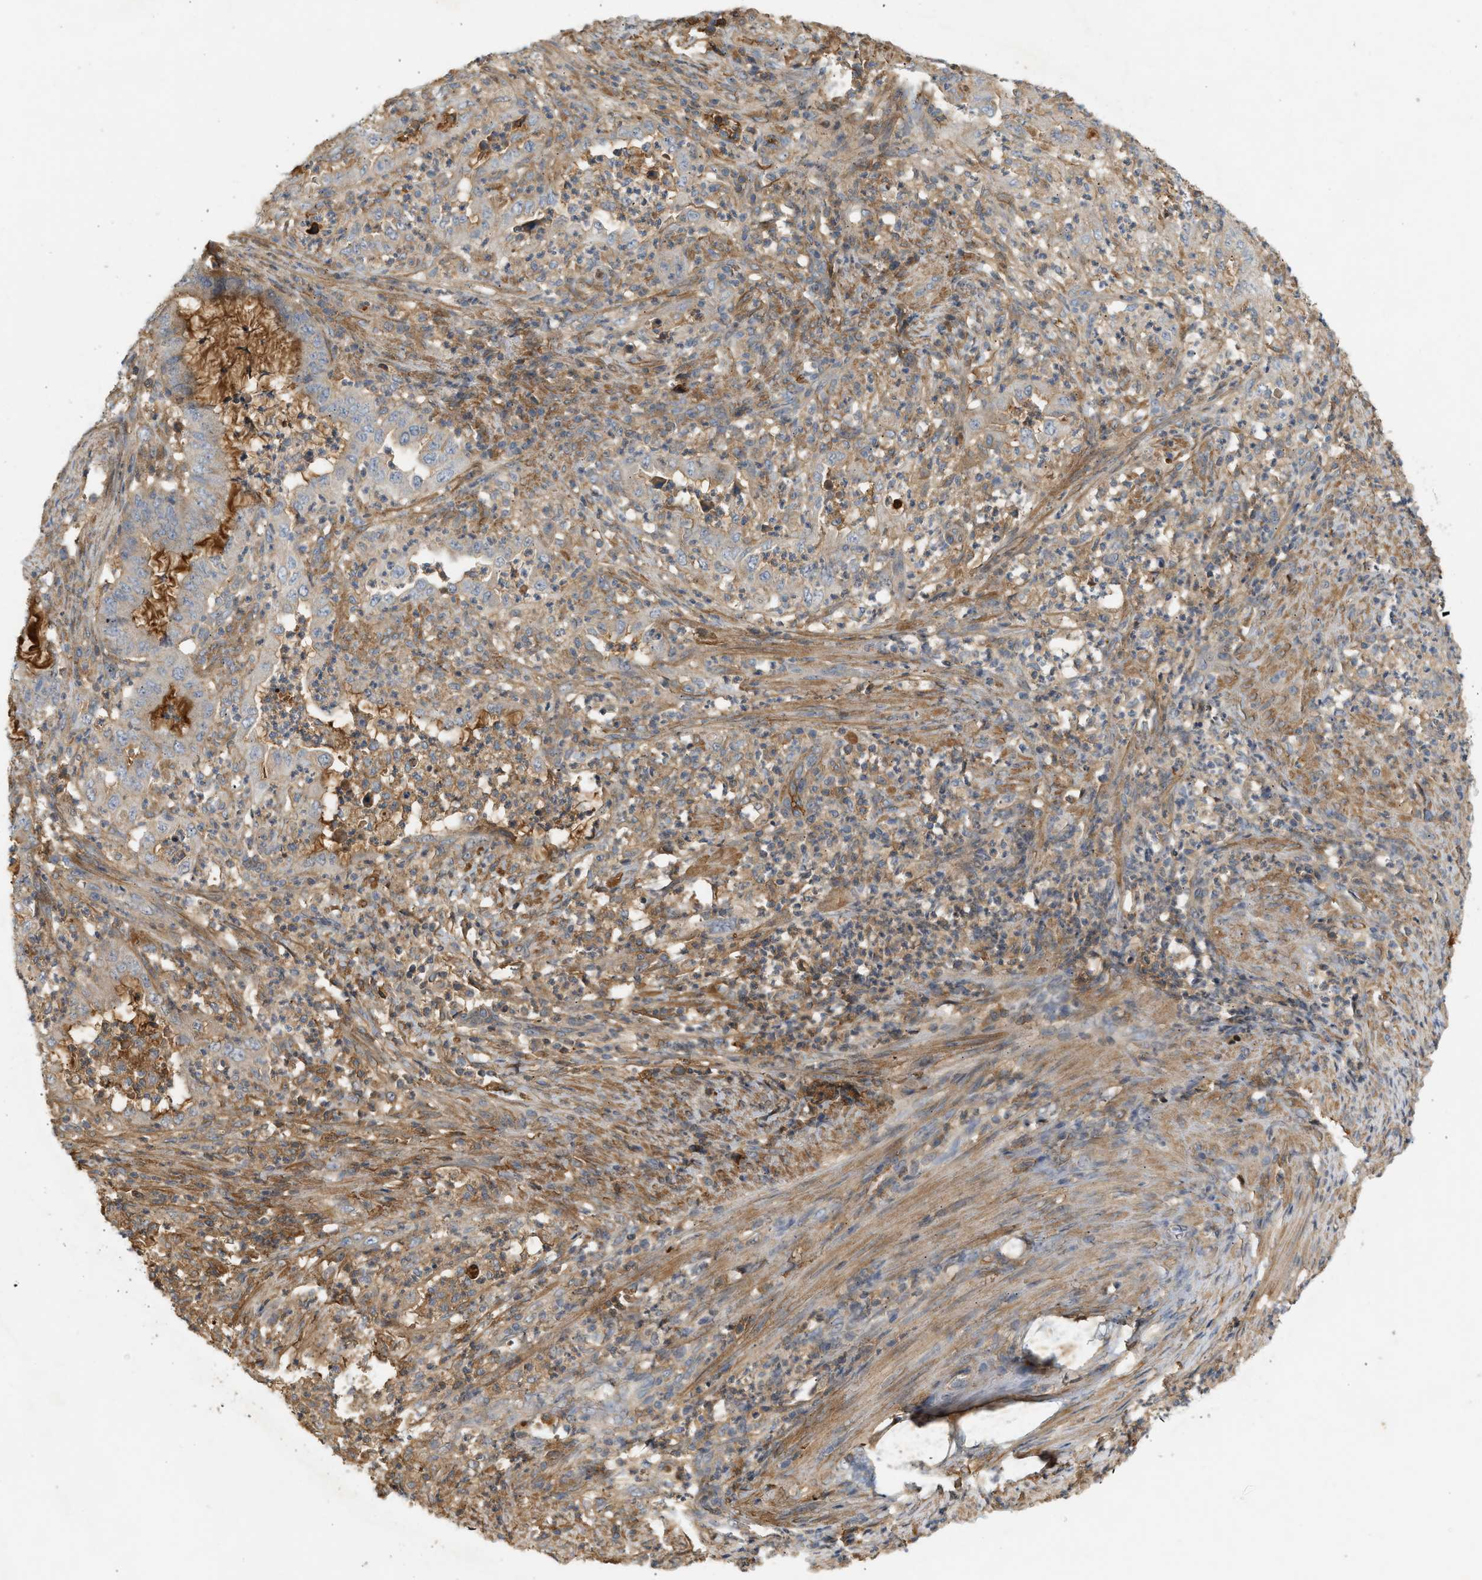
{"staining": {"intensity": "weak", "quantity": "25%-75%", "location": "cytoplasmic/membranous"}, "tissue": "endometrial cancer", "cell_type": "Tumor cells", "image_type": "cancer", "snomed": [{"axis": "morphology", "description": "Adenocarcinoma, NOS"}, {"axis": "topography", "description": "Endometrium"}], "caption": "There is low levels of weak cytoplasmic/membranous expression in tumor cells of endometrial cancer (adenocarcinoma), as demonstrated by immunohistochemical staining (brown color).", "gene": "F8", "patient": {"sex": "female", "age": 70}}